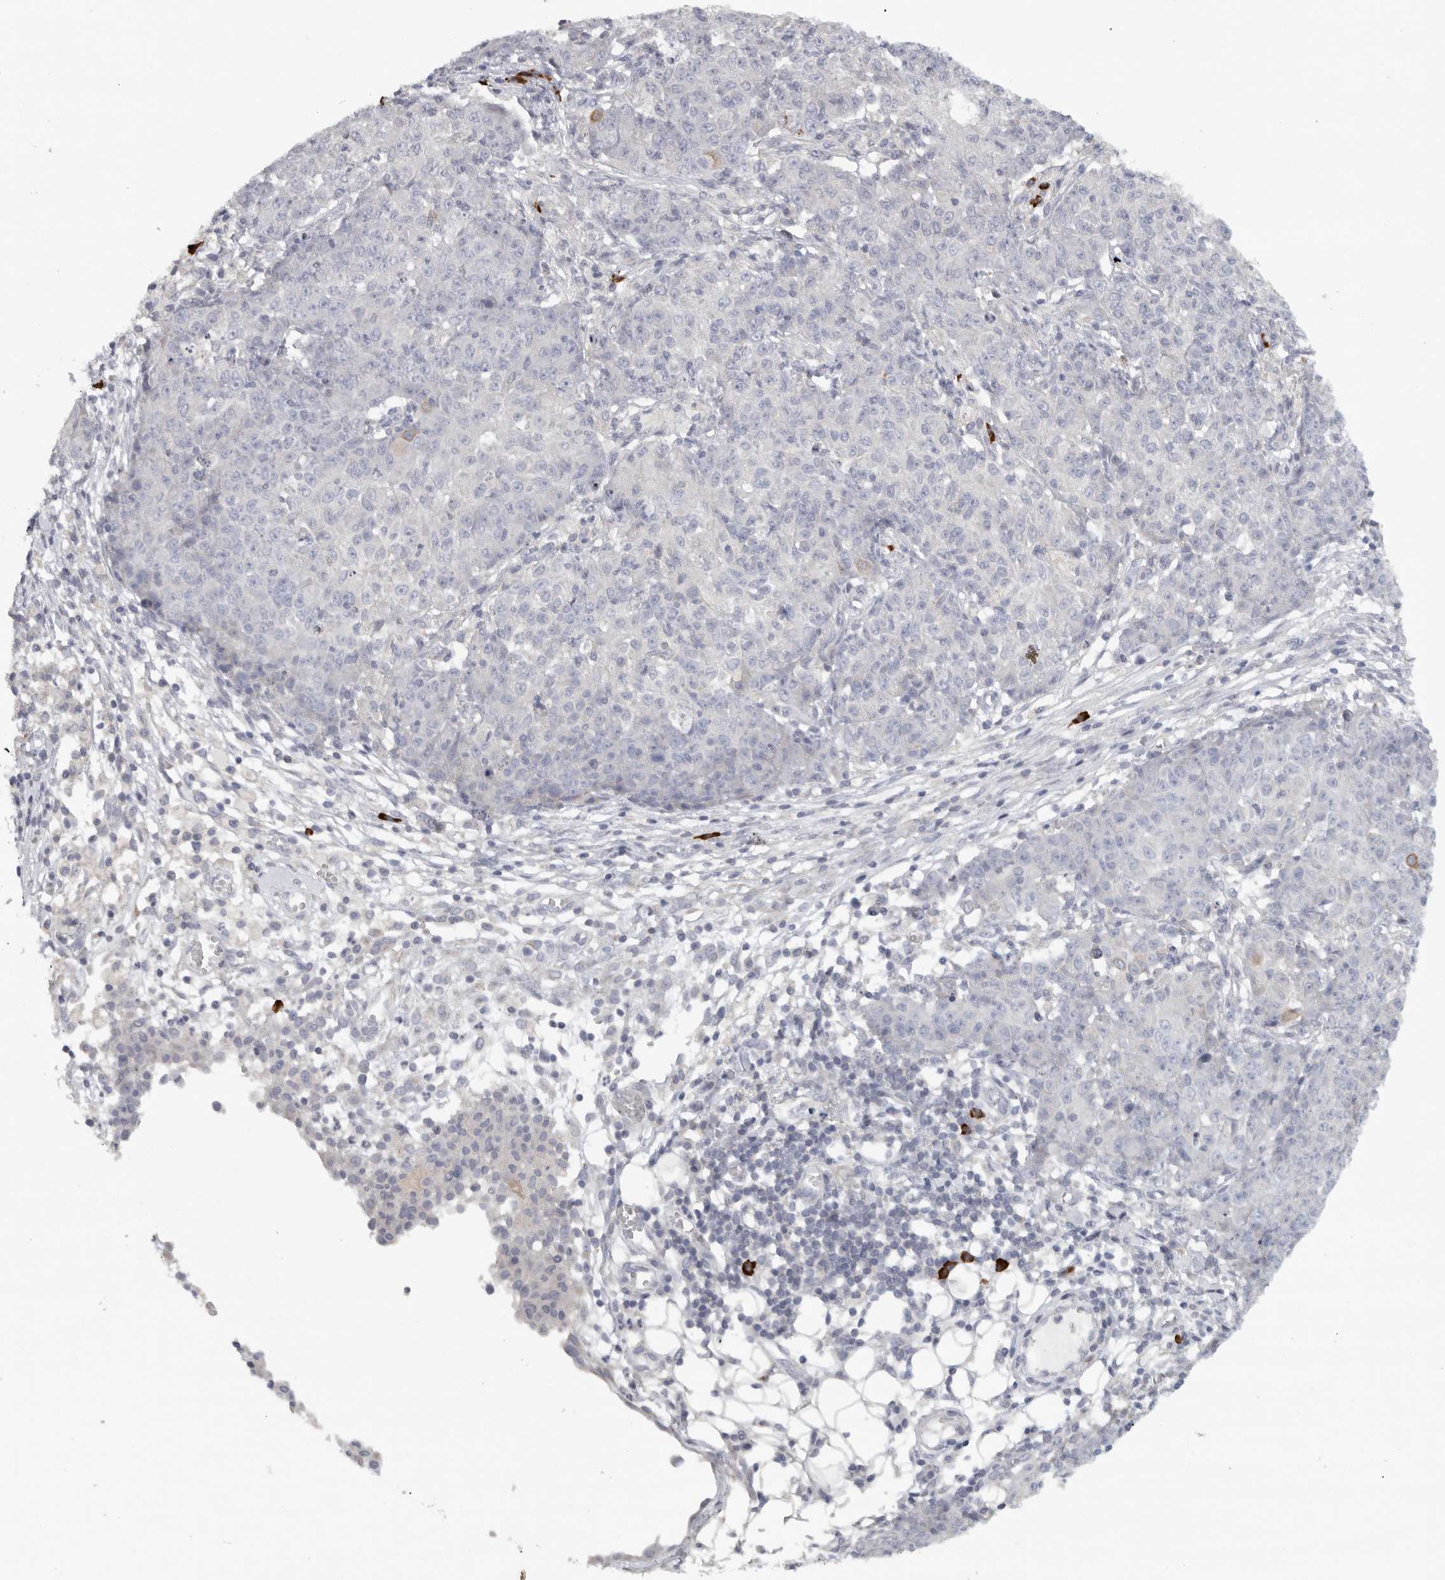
{"staining": {"intensity": "negative", "quantity": "none", "location": "none"}, "tissue": "ovarian cancer", "cell_type": "Tumor cells", "image_type": "cancer", "snomed": [{"axis": "morphology", "description": "Carcinoma, endometroid"}, {"axis": "topography", "description": "Ovary"}], "caption": "Tumor cells are negative for protein expression in human ovarian cancer (endometroid carcinoma).", "gene": "TMEM69", "patient": {"sex": "female", "age": 42}}